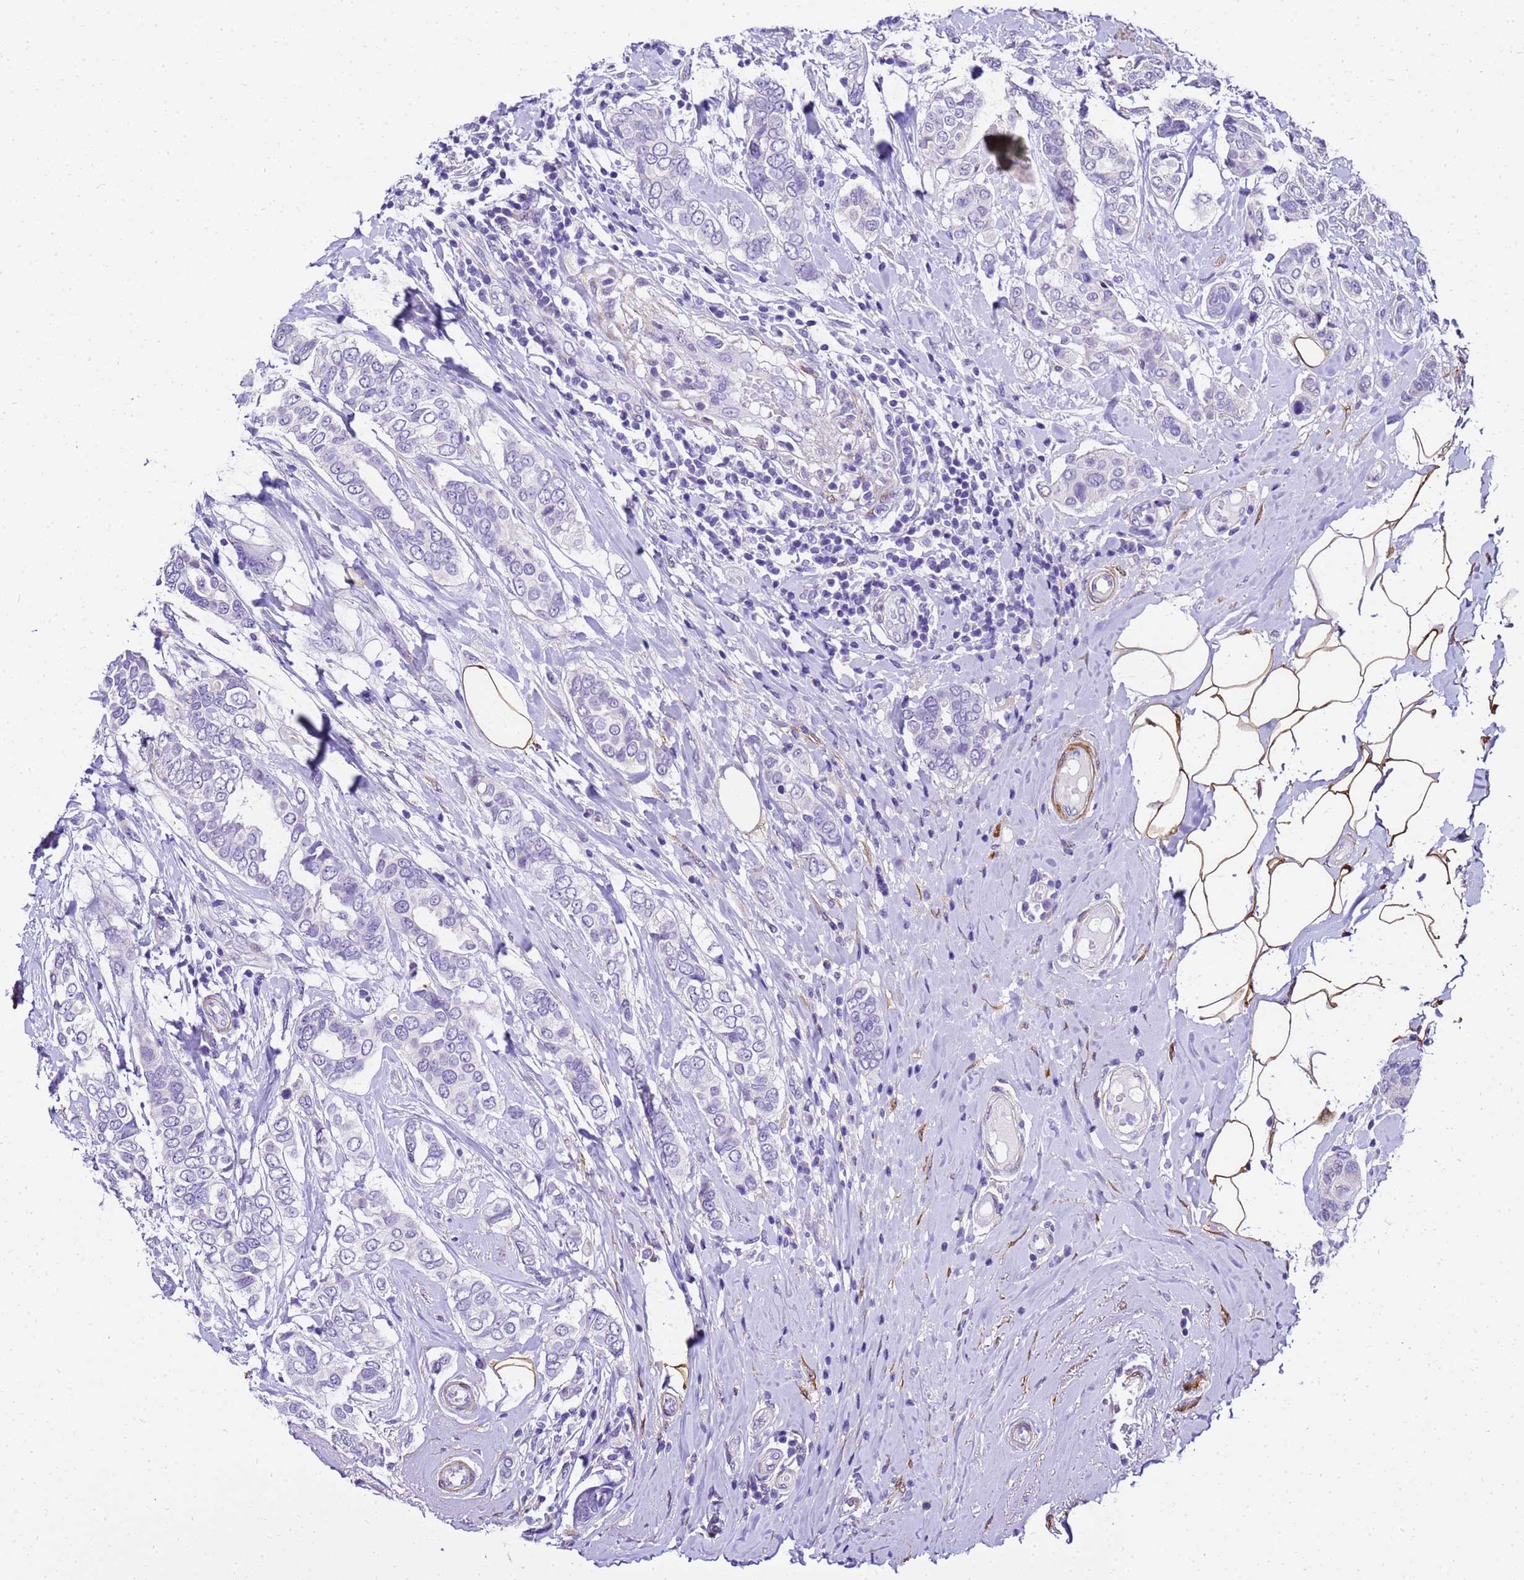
{"staining": {"intensity": "negative", "quantity": "none", "location": "none"}, "tissue": "breast cancer", "cell_type": "Tumor cells", "image_type": "cancer", "snomed": [{"axis": "morphology", "description": "Lobular carcinoma"}, {"axis": "topography", "description": "Breast"}], "caption": "The photomicrograph exhibits no staining of tumor cells in breast cancer. (Stains: DAB IHC with hematoxylin counter stain, Microscopy: brightfield microscopy at high magnification).", "gene": "HSPB6", "patient": {"sex": "female", "age": 51}}